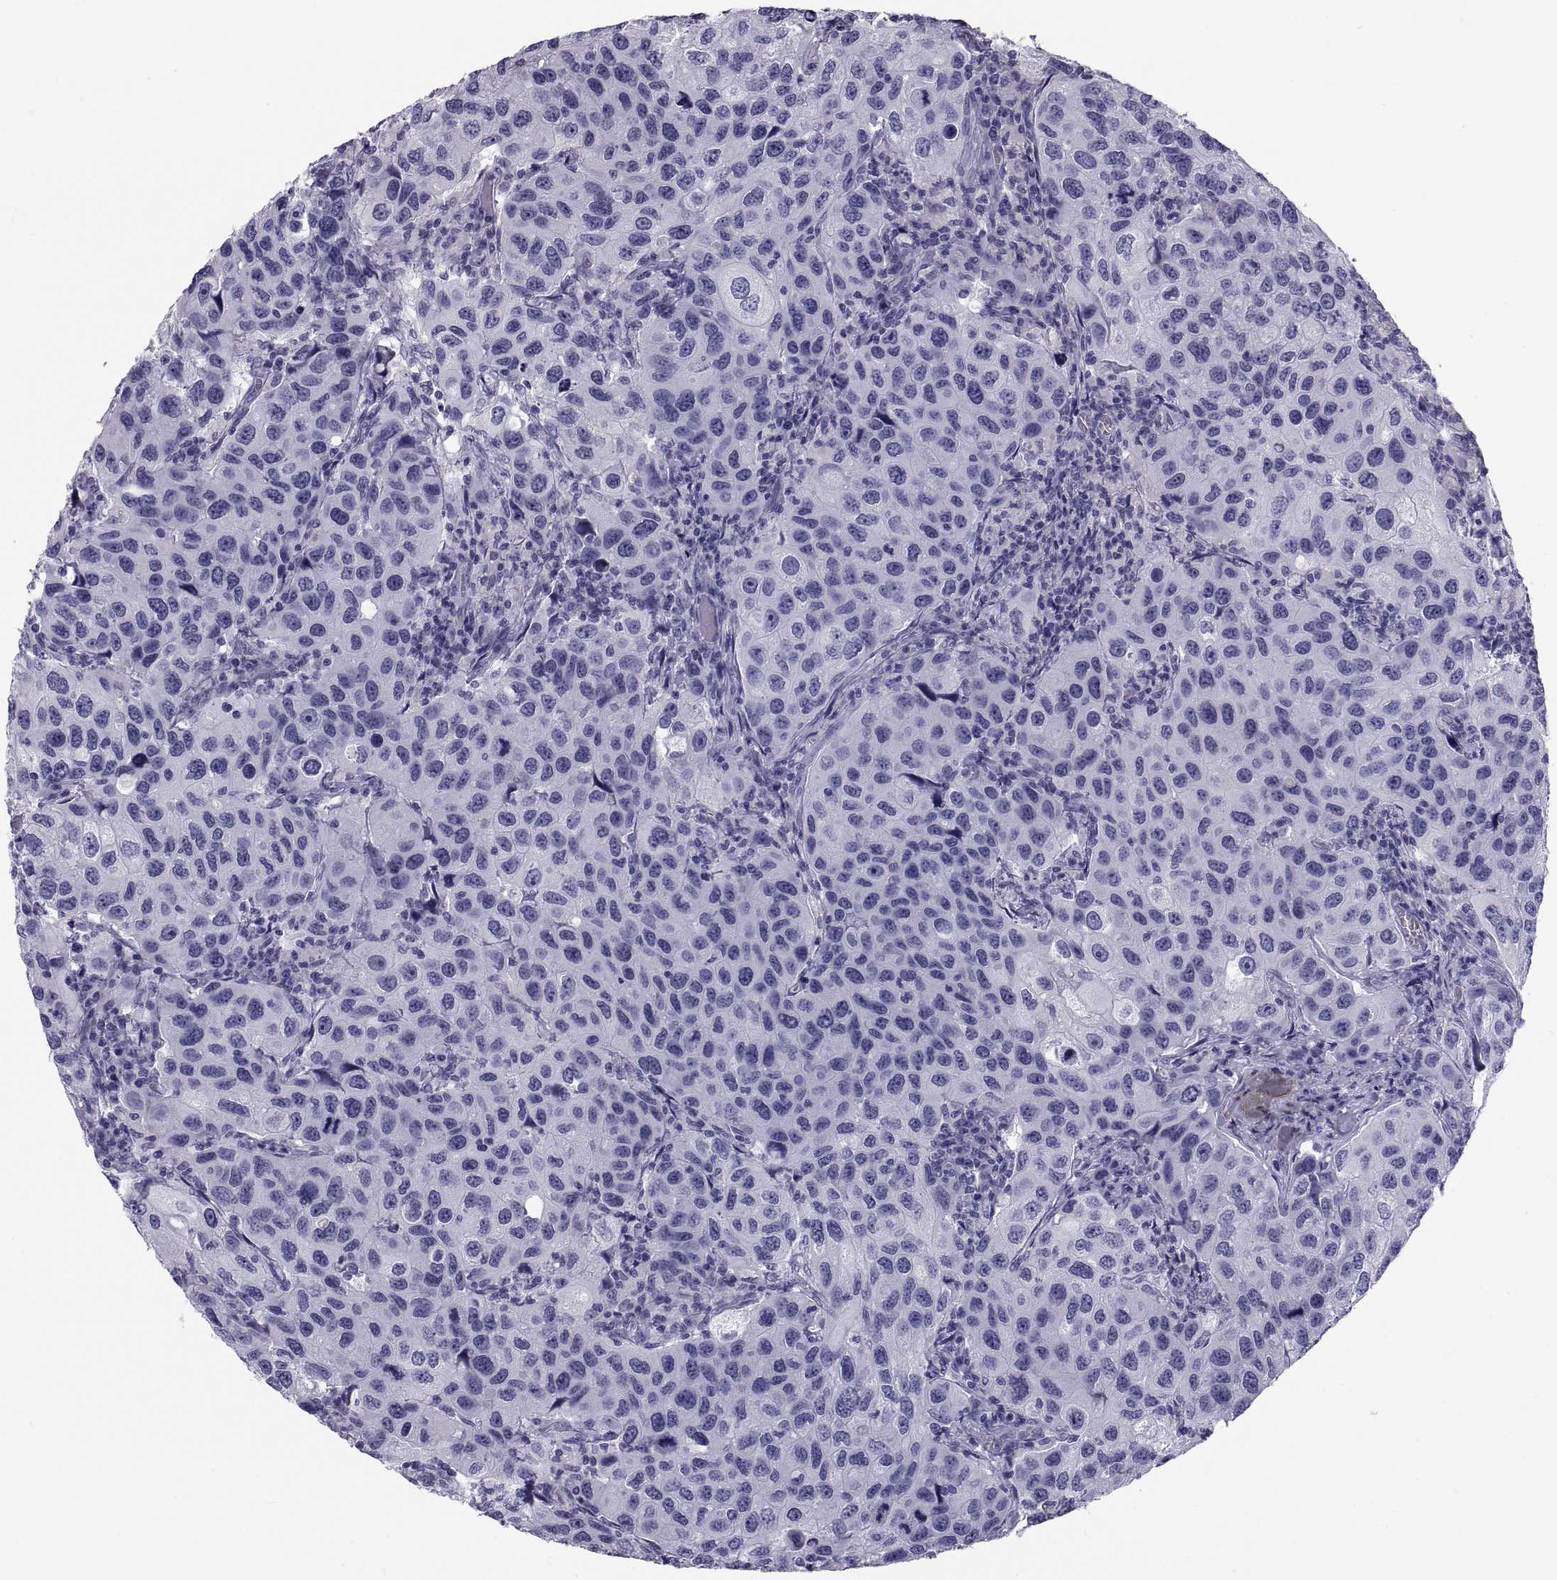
{"staining": {"intensity": "negative", "quantity": "none", "location": "none"}, "tissue": "urothelial cancer", "cell_type": "Tumor cells", "image_type": "cancer", "snomed": [{"axis": "morphology", "description": "Urothelial carcinoma, High grade"}, {"axis": "topography", "description": "Urinary bladder"}], "caption": "Immunohistochemistry (IHC) image of neoplastic tissue: urothelial carcinoma (high-grade) stained with DAB (3,3'-diaminobenzidine) exhibits no significant protein positivity in tumor cells.", "gene": "DEFB129", "patient": {"sex": "male", "age": 79}}